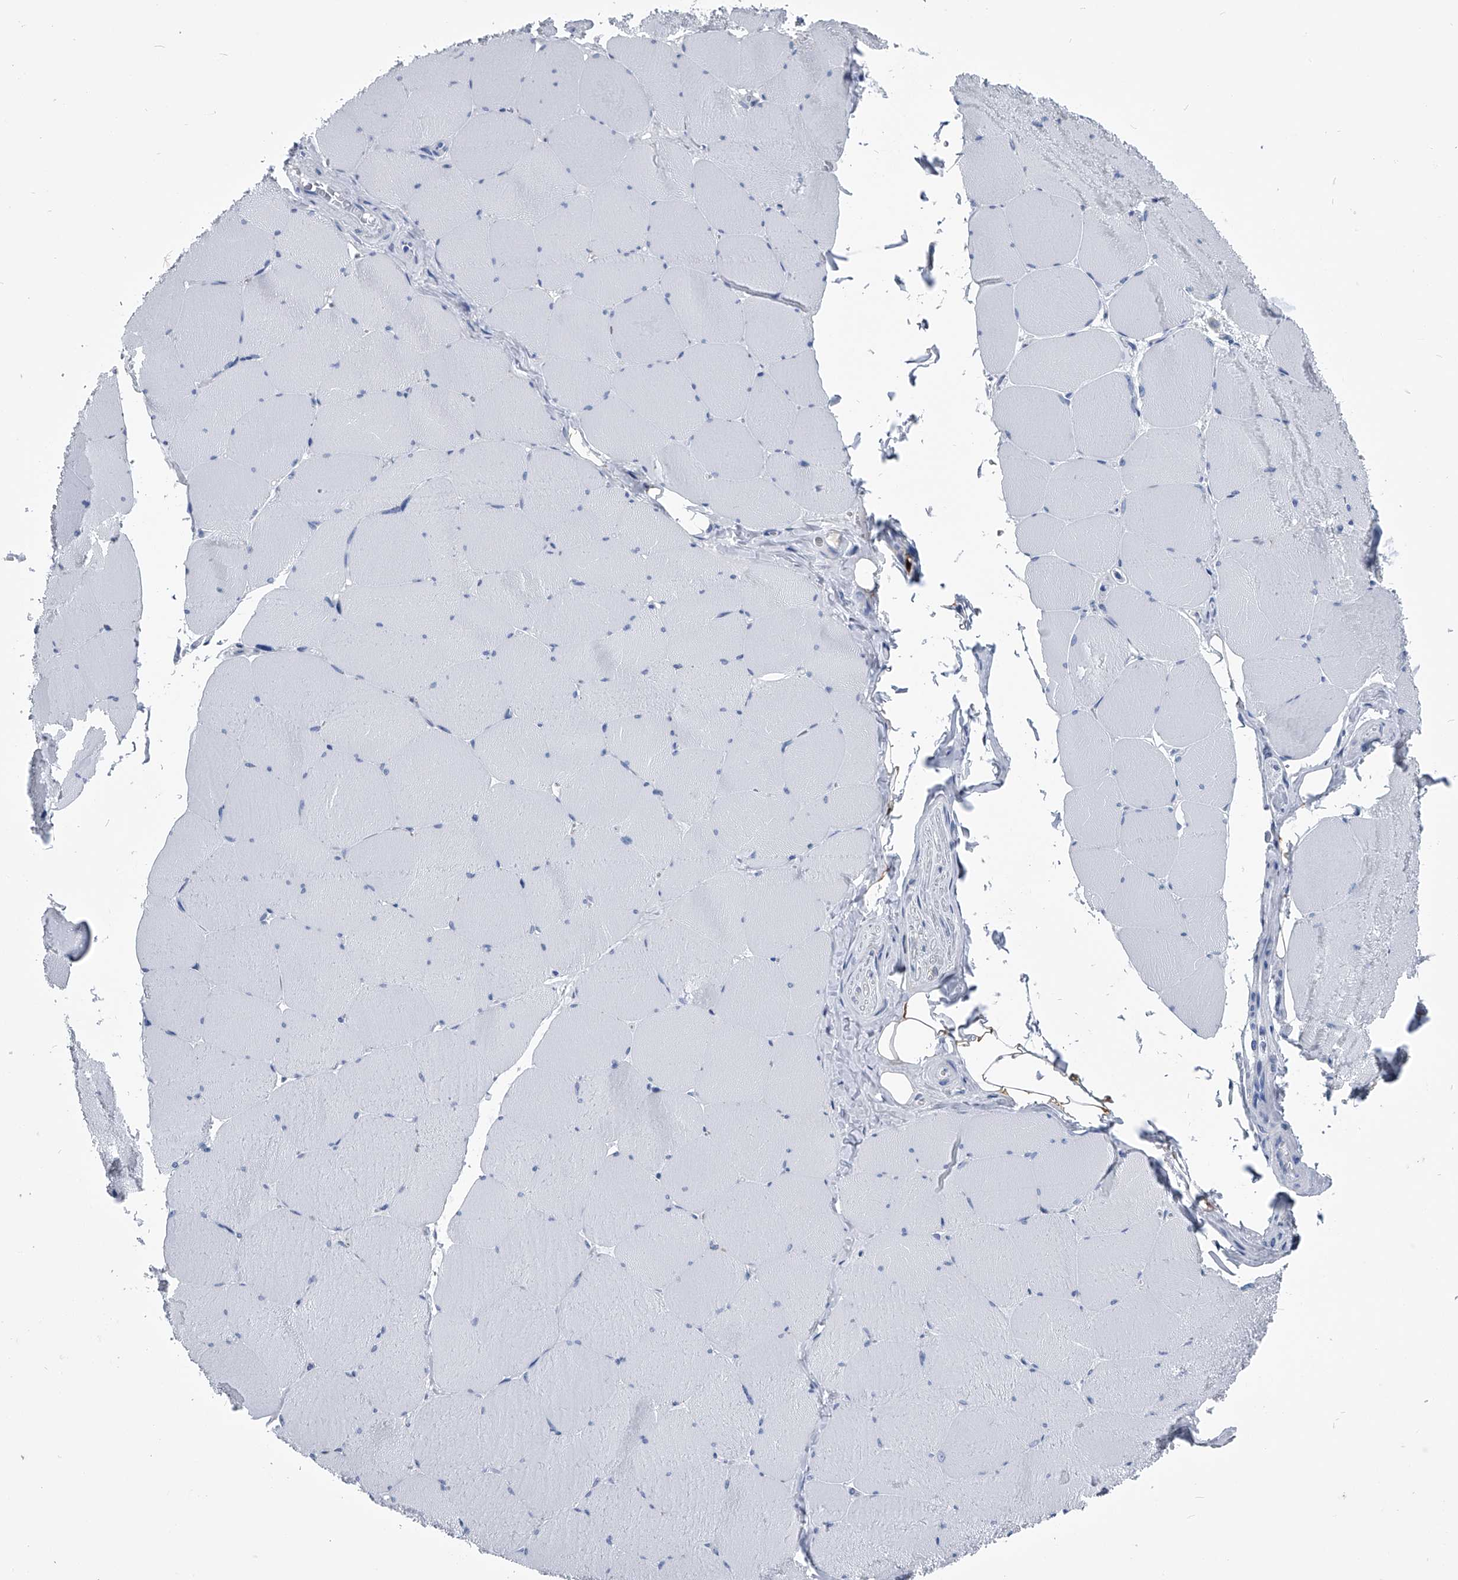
{"staining": {"intensity": "negative", "quantity": "none", "location": "none"}, "tissue": "skeletal muscle", "cell_type": "Myocytes", "image_type": "normal", "snomed": [{"axis": "morphology", "description": "Normal tissue, NOS"}, {"axis": "topography", "description": "Skeletal muscle"}, {"axis": "topography", "description": "Head-Neck"}], "caption": "Immunohistochemical staining of benign human skeletal muscle shows no significant expression in myocytes.", "gene": "PDXK", "patient": {"sex": "male", "age": 66}}